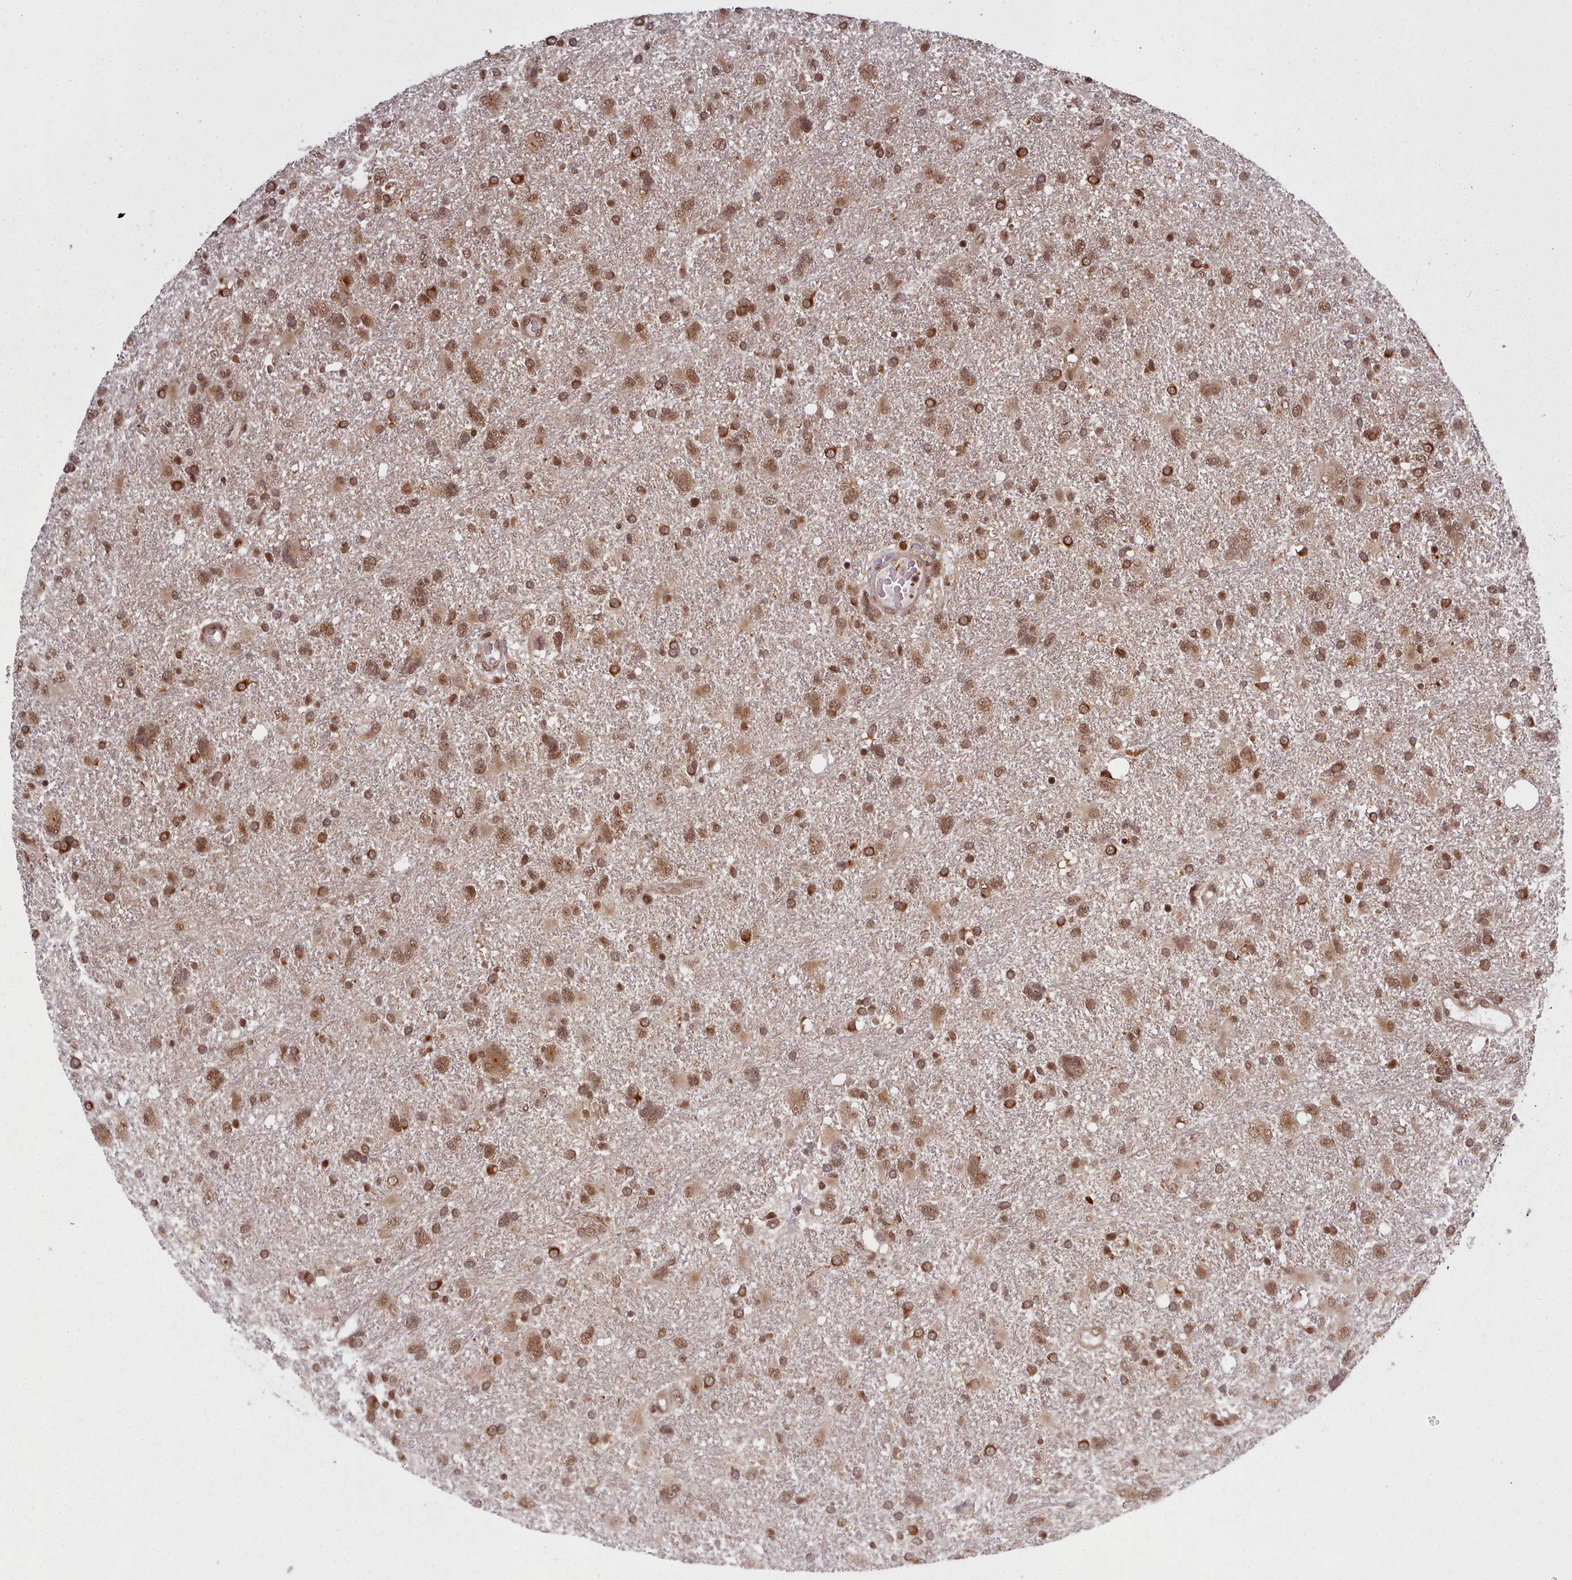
{"staining": {"intensity": "moderate", "quantity": ">75%", "location": "cytoplasmic/membranous,nuclear"}, "tissue": "glioma", "cell_type": "Tumor cells", "image_type": "cancer", "snomed": [{"axis": "morphology", "description": "Glioma, malignant, High grade"}, {"axis": "topography", "description": "Brain"}], "caption": "Malignant glioma (high-grade) stained with immunohistochemistry (IHC) displays moderate cytoplasmic/membranous and nuclear staining in about >75% of tumor cells.", "gene": "DHX8", "patient": {"sex": "male", "age": 61}}